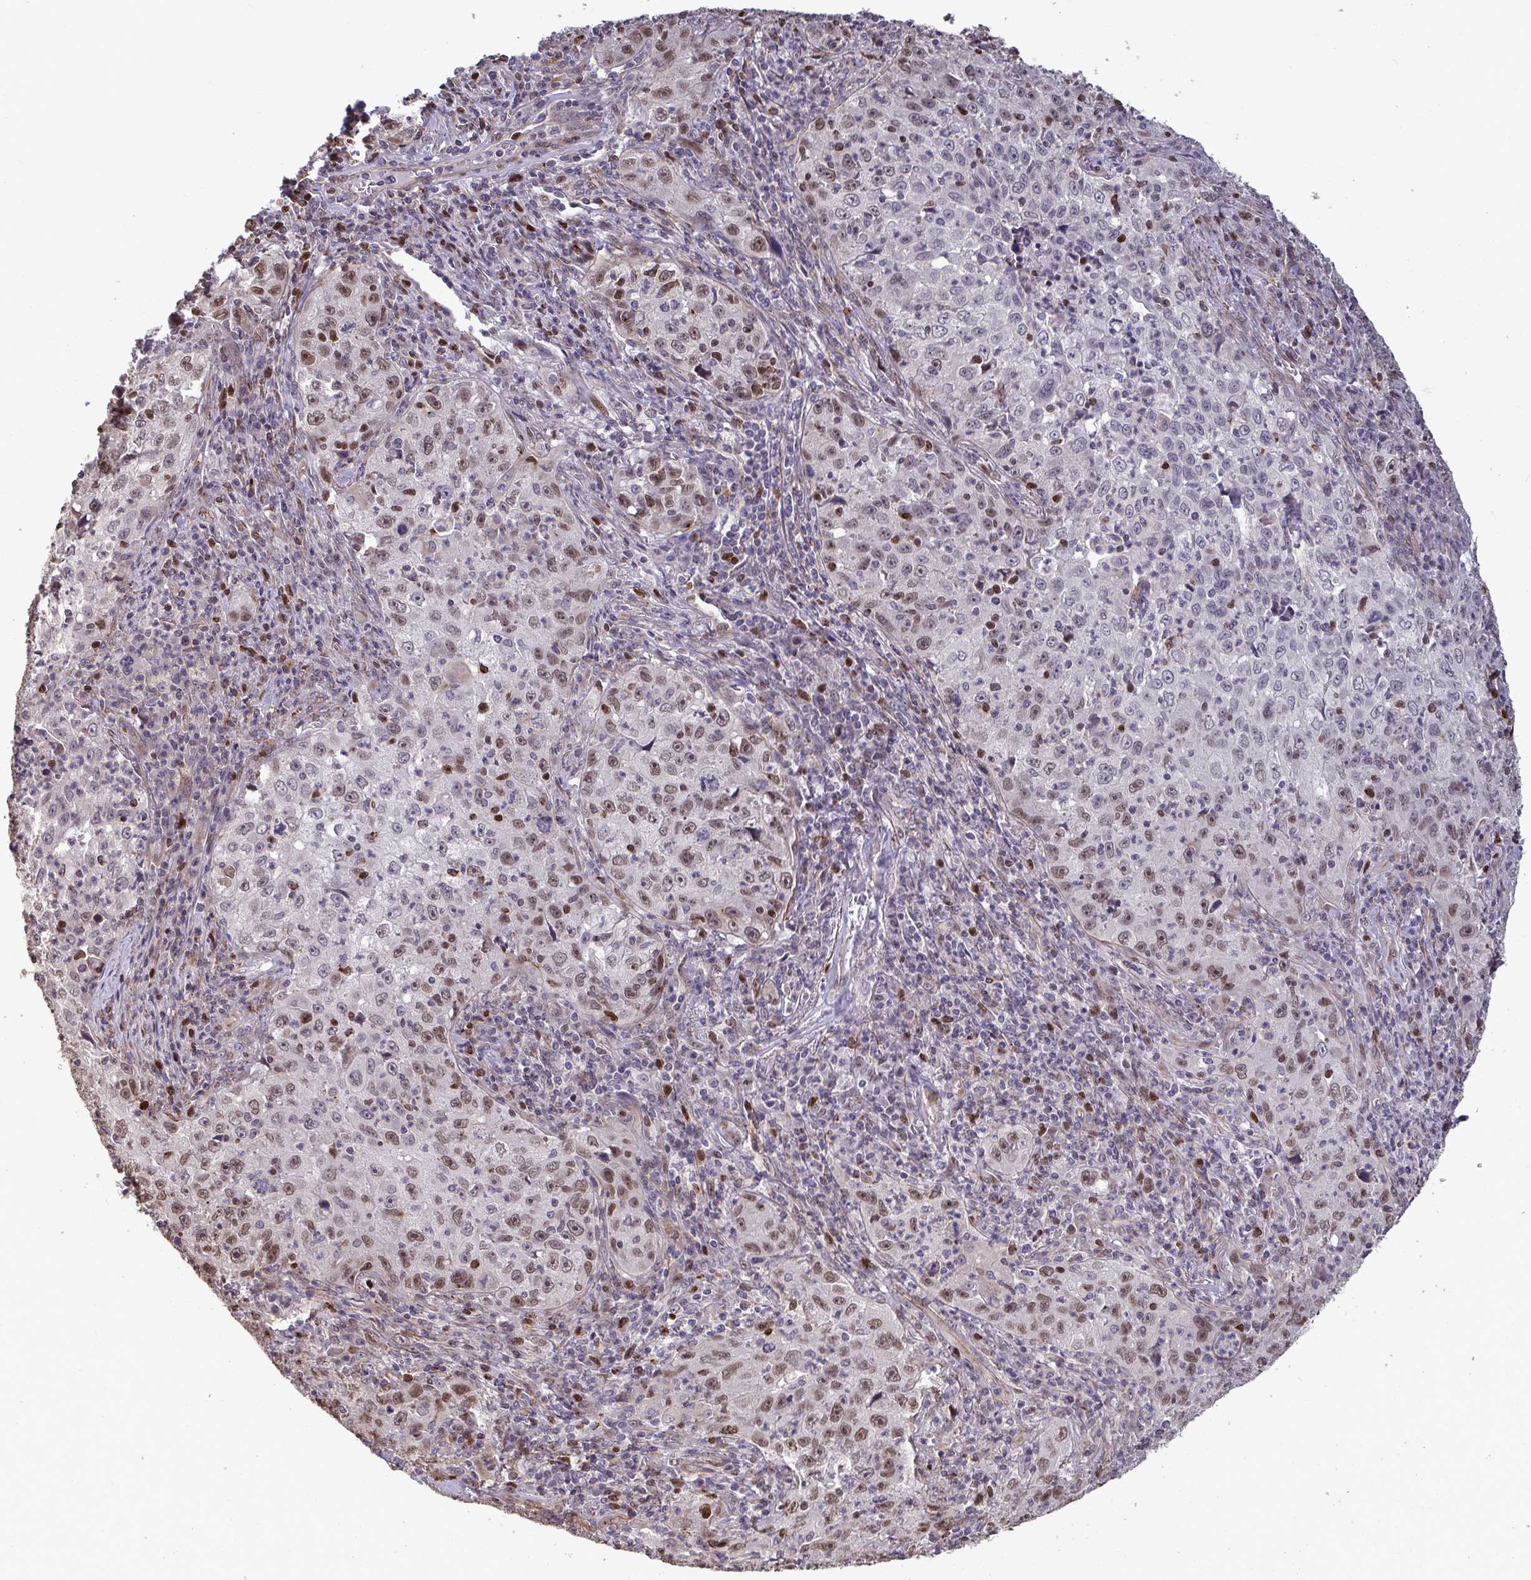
{"staining": {"intensity": "moderate", "quantity": "25%-75%", "location": "nuclear"}, "tissue": "lung cancer", "cell_type": "Tumor cells", "image_type": "cancer", "snomed": [{"axis": "morphology", "description": "Squamous cell carcinoma, NOS"}, {"axis": "topography", "description": "Lung"}], "caption": "This is an image of IHC staining of lung cancer (squamous cell carcinoma), which shows moderate positivity in the nuclear of tumor cells.", "gene": "IPO5", "patient": {"sex": "male", "age": 71}}